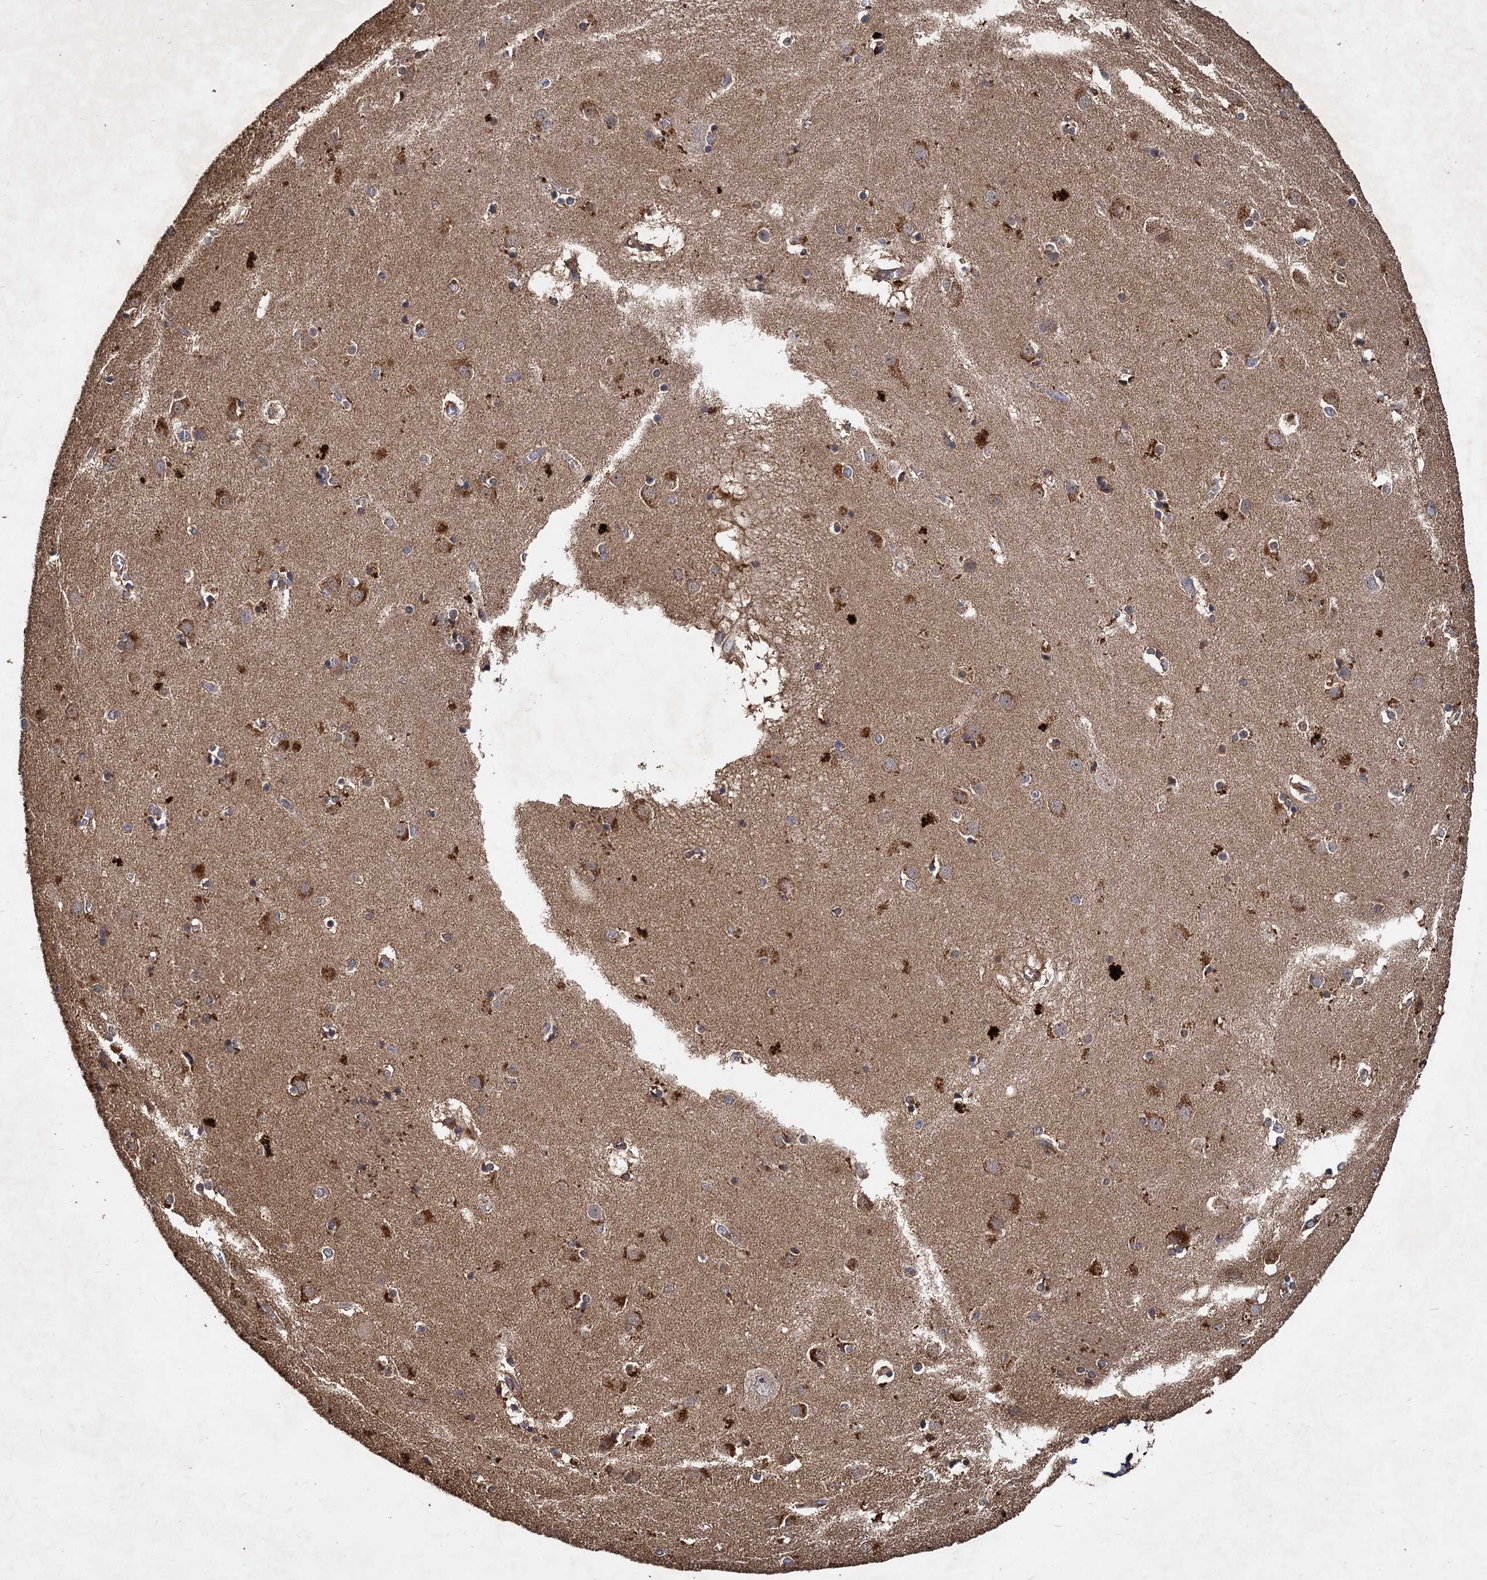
{"staining": {"intensity": "weak", "quantity": "<25%", "location": "cytoplasmic/membranous"}, "tissue": "caudate", "cell_type": "Glial cells", "image_type": "normal", "snomed": [{"axis": "morphology", "description": "Normal tissue, NOS"}, {"axis": "topography", "description": "Lateral ventricle wall"}], "caption": "IHC of normal human caudate displays no expression in glial cells. Brightfield microscopy of immunohistochemistry (IHC) stained with DAB (brown) and hematoxylin (blue), captured at high magnification.", "gene": "GCLC", "patient": {"sex": "male", "age": 70}}